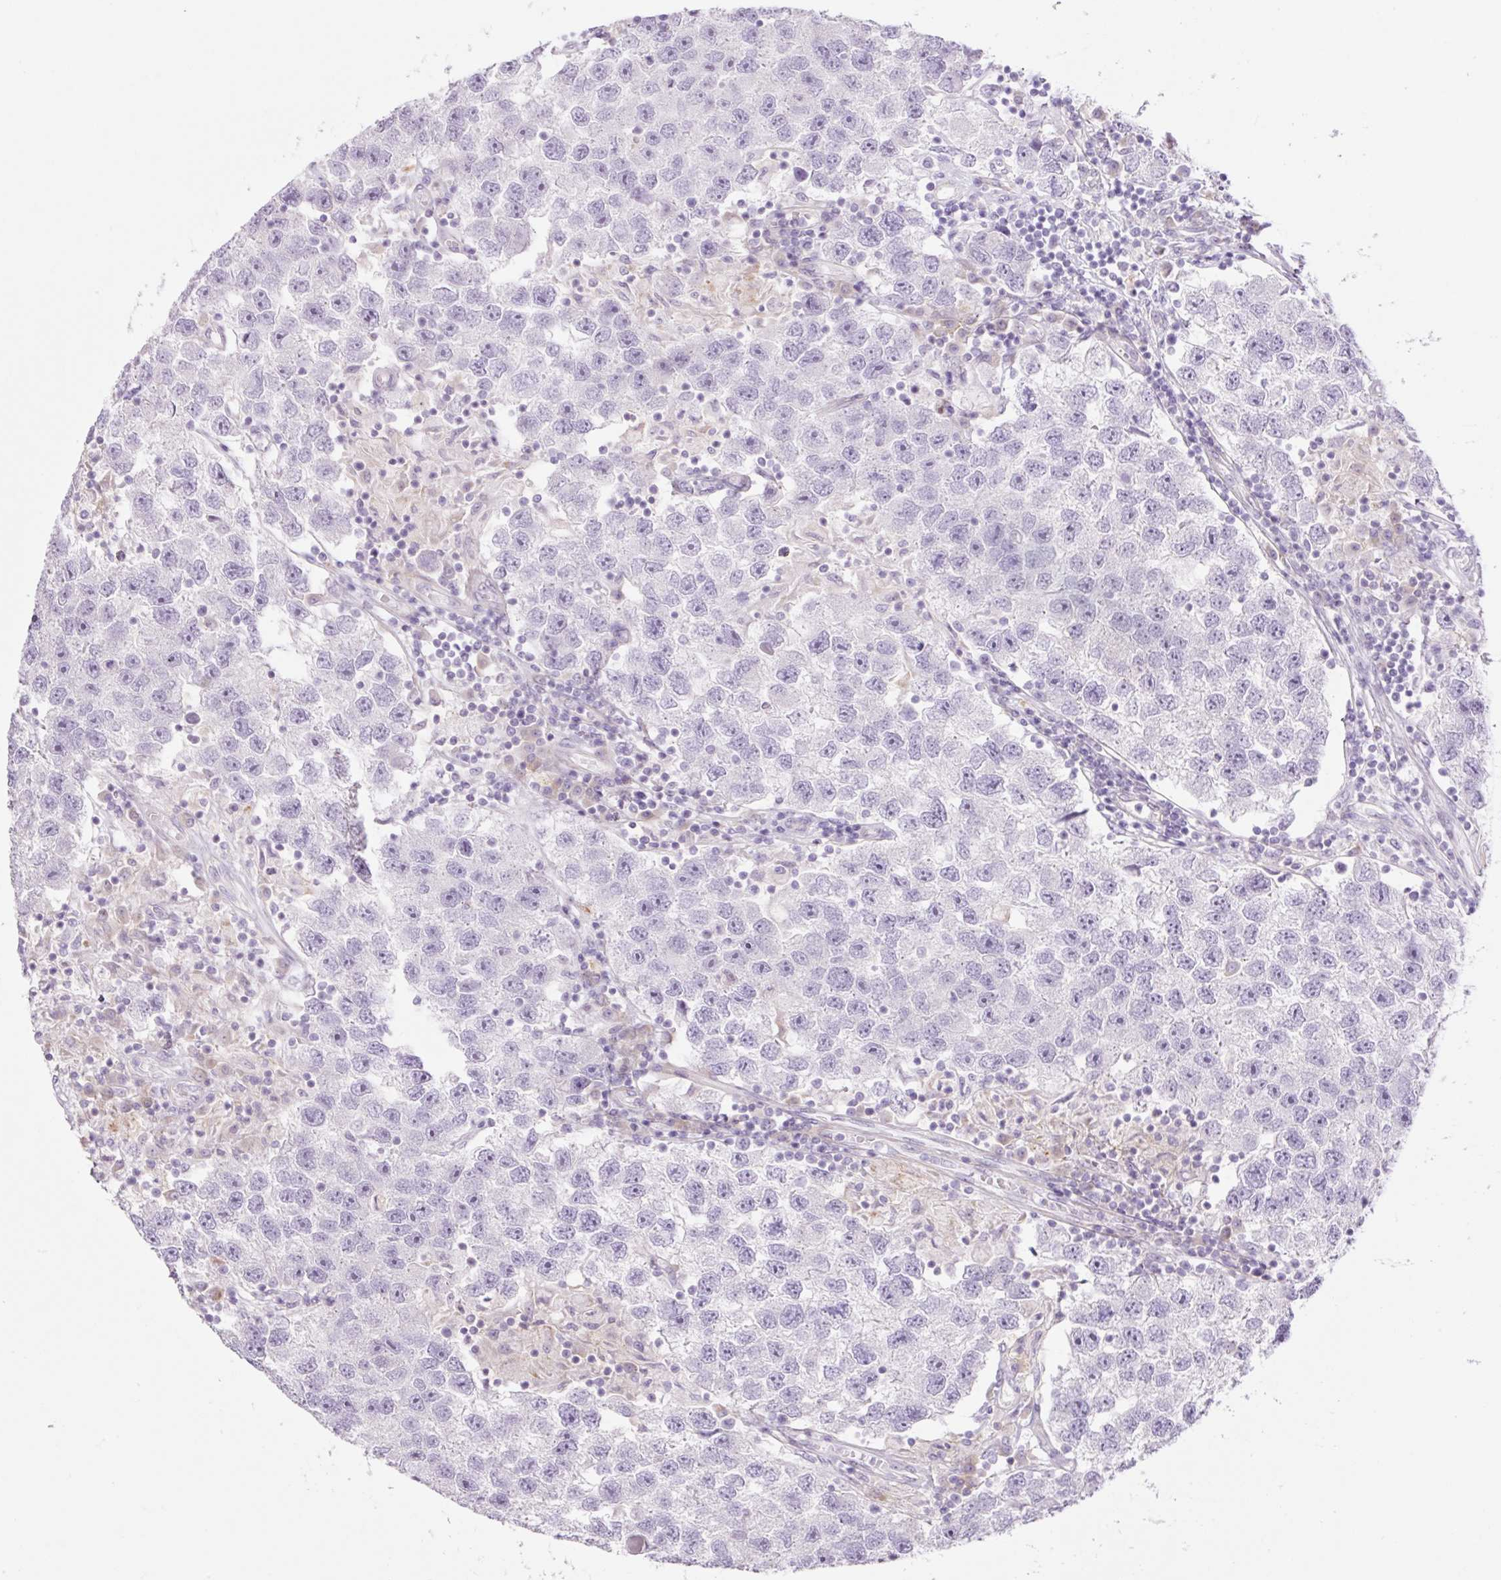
{"staining": {"intensity": "negative", "quantity": "none", "location": "none"}, "tissue": "testis cancer", "cell_type": "Tumor cells", "image_type": "cancer", "snomed": [{"axis": "morphology", "description": "Seminoma, NOS"}, {"axis": "topography", "description": "Testis"}], "caption": "A histopathology image of human testis seminoma is negative for staining in tumor cells.", "gene": "GRID2", "patient": {"sex": "male", "age": 26}}